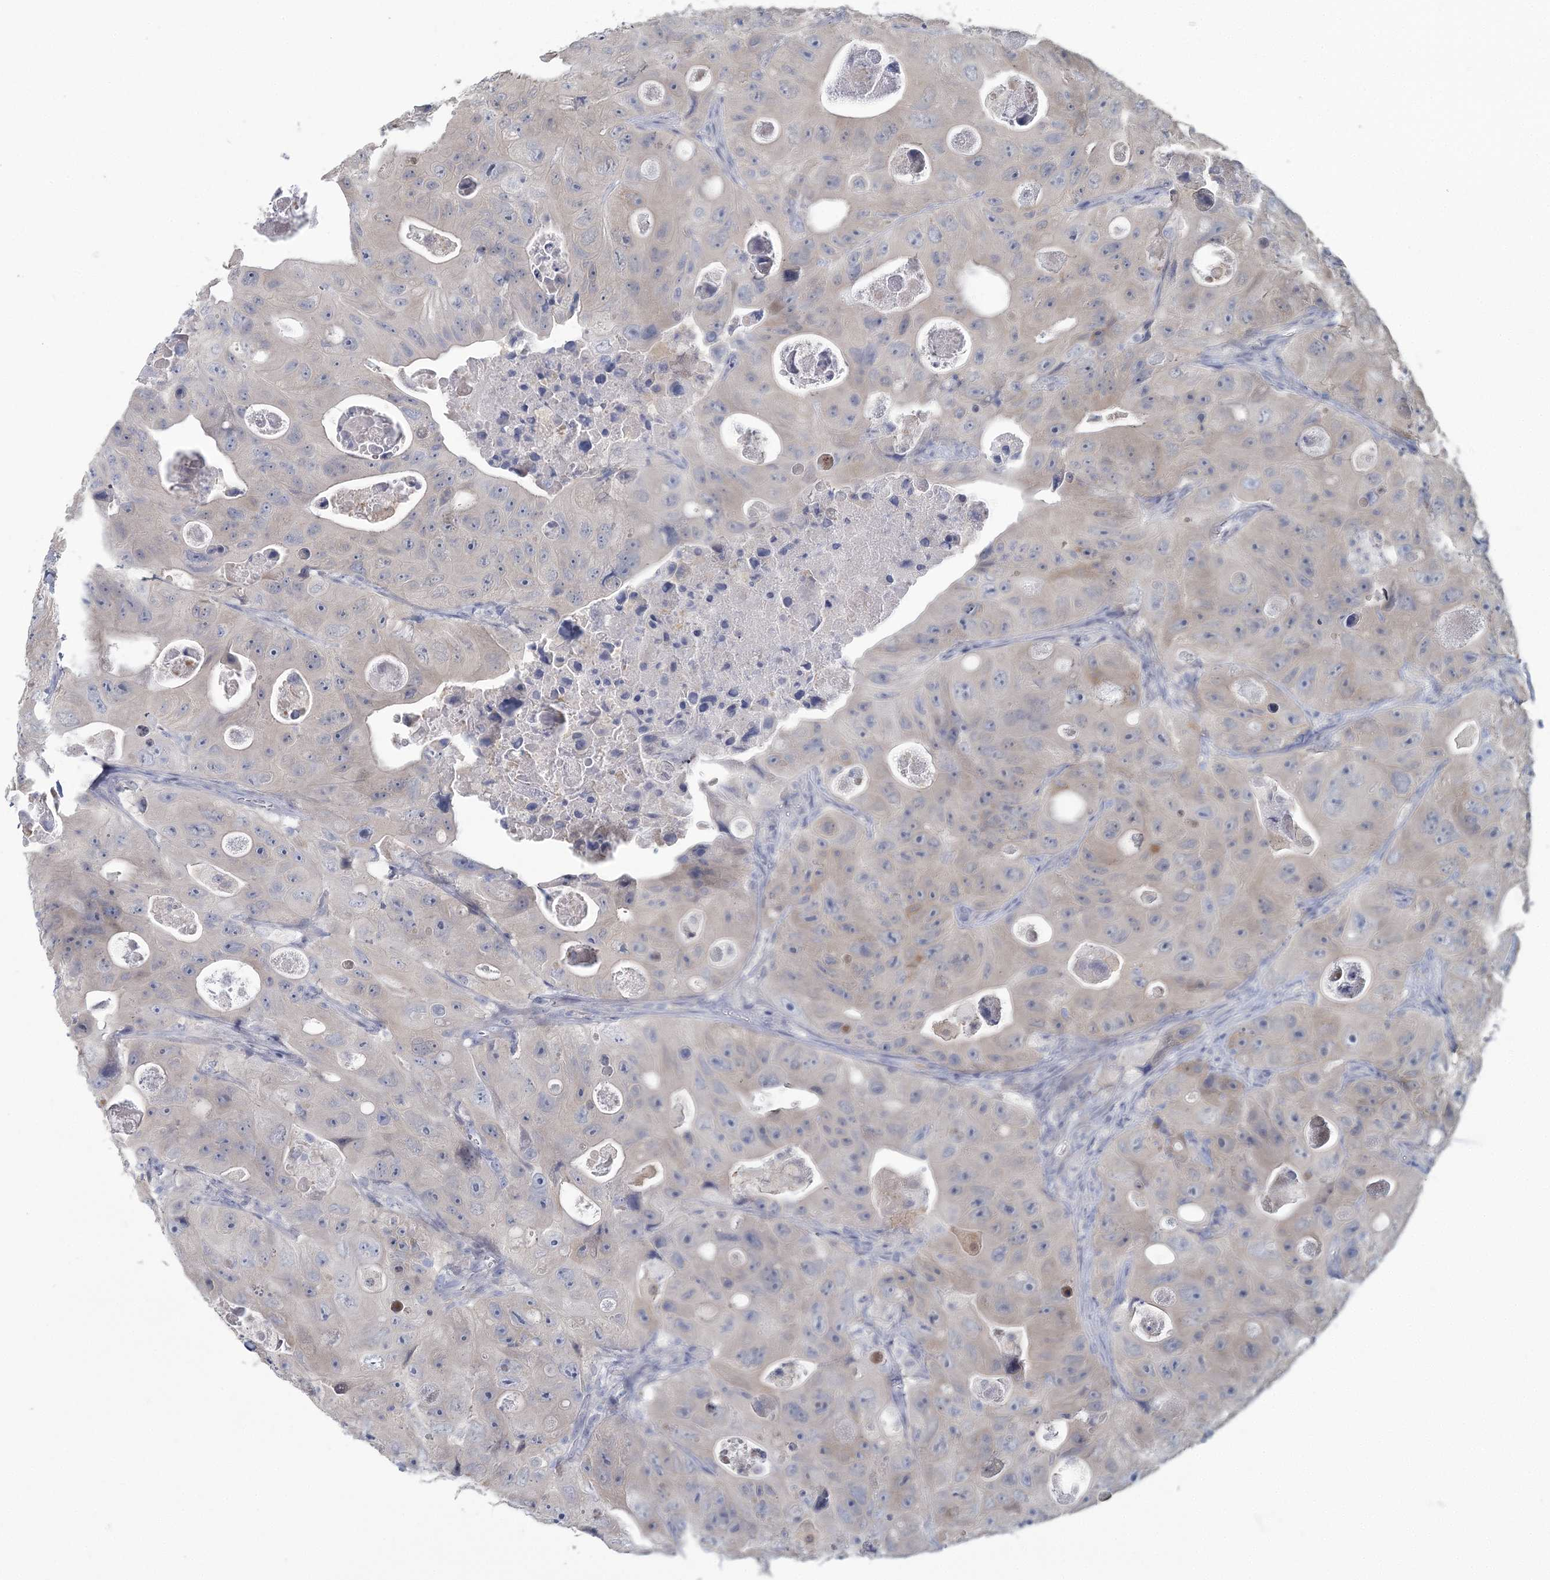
{"staining": {"intensity": "negative", "quantity": "none", "location": "none"}, "tissue": "colorectal cancer", "cell_type": "Tumor cells", "image_type": "cancer", "snomed": [{"axis": "morphology", "description": "Adenocarcinoma, NOS"}, {"axis": "topography", "description": "Colon"}], "caption": "A histopathology image of colorectal cancer (adenocarcinoma) stained for a protein displays no brown staining in tumor cells.", "gene": "CMBL", "patient": {"sex": "female", "age": 46}}